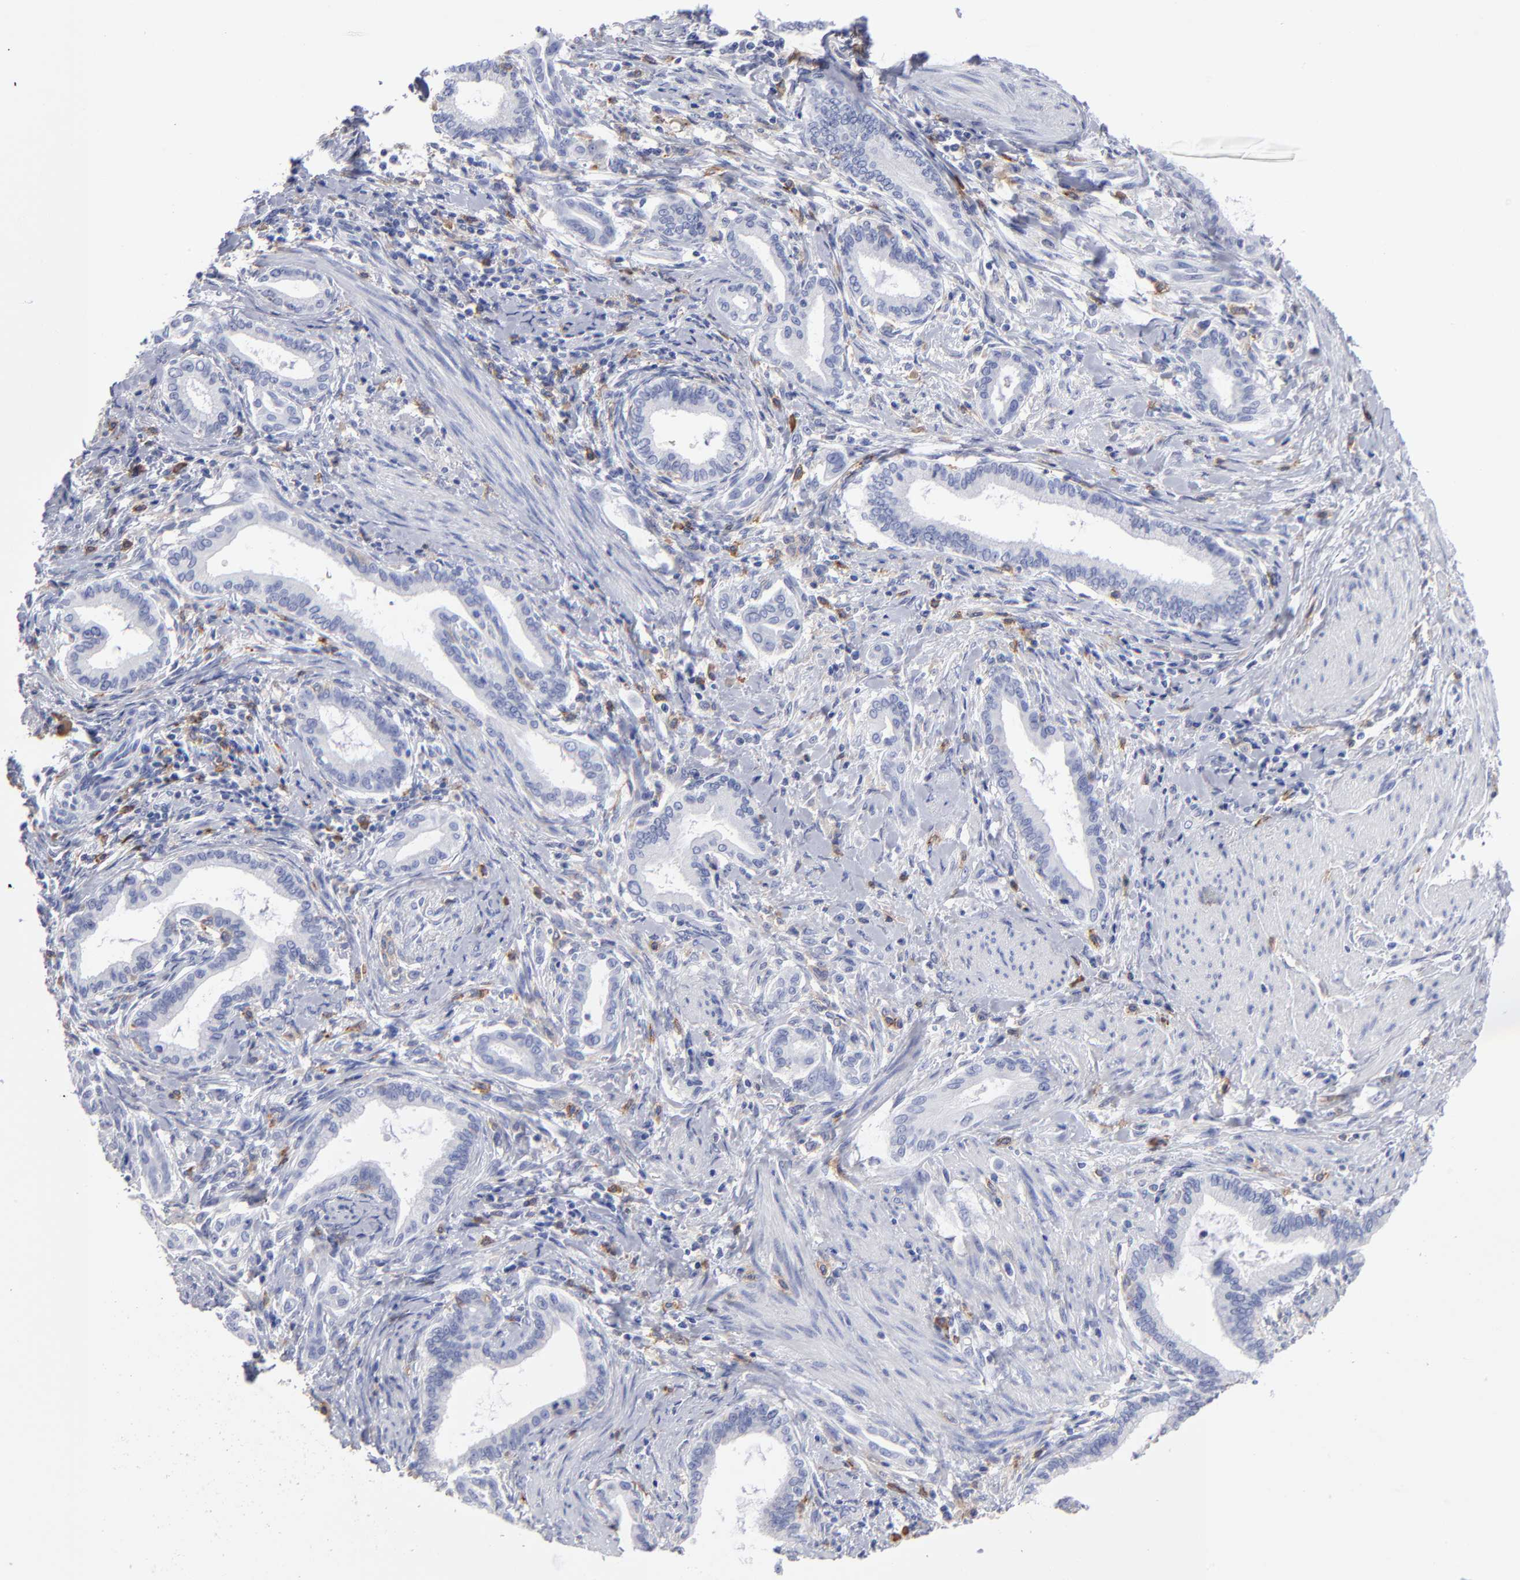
{"staining": {"intensity": "negative", "quantity": "none", "location": "none"}, "tissue": "pancreatic cancer", "cell_type": "Tumor cells", "image_type": "cancer", "snomed": [{"axis": "morphology", "description": "Adenocarcinoma, NOS"}, {"axis": "topography", "description": "Pancreas"}], "caption": "The histopathology image reveals no staining of tumor cells in pancreatic adenocarcinoma.", "gene": "LAT2", "patient": {"sex": "female", "age": 64}}